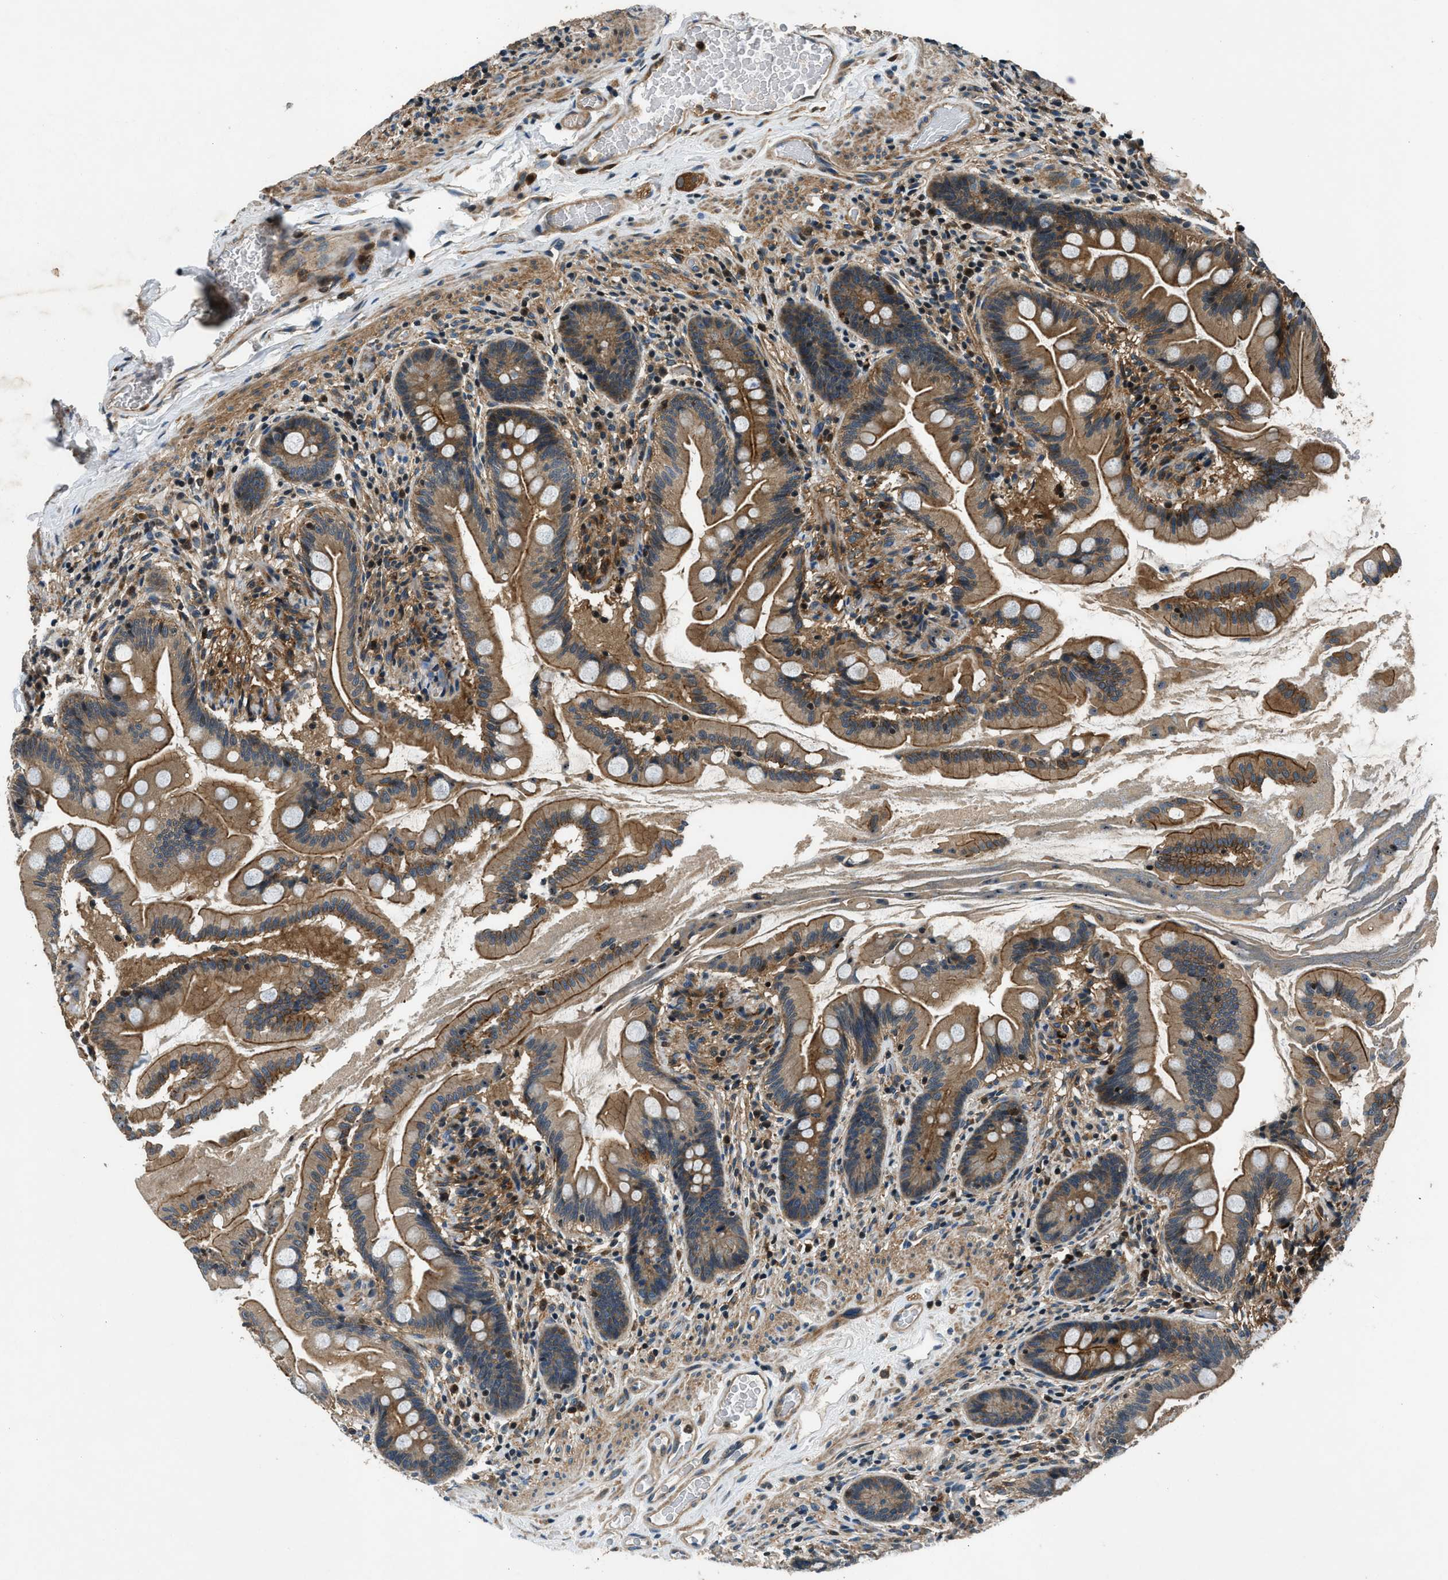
{"staining": {"intensity": "moderate", "quantity": ">75%", "location": "cytoplasmic/membranous"}, "tissue": "small intestine", "cell_type": "Glandular cells", "image_type": "normal", "snomed": [{"axis": "morphology", "description": "Normal tissue, NOS"}, {"axis": "topography", "description": "Small intestine"}], "caption": "A brown stain labels moderate cytoplasmic/membranous expression of a protein in glandular cells of unremarkable small intestine.", "gene": "ARHGEF11", "patient": {"sex": "female", "age": 56}}